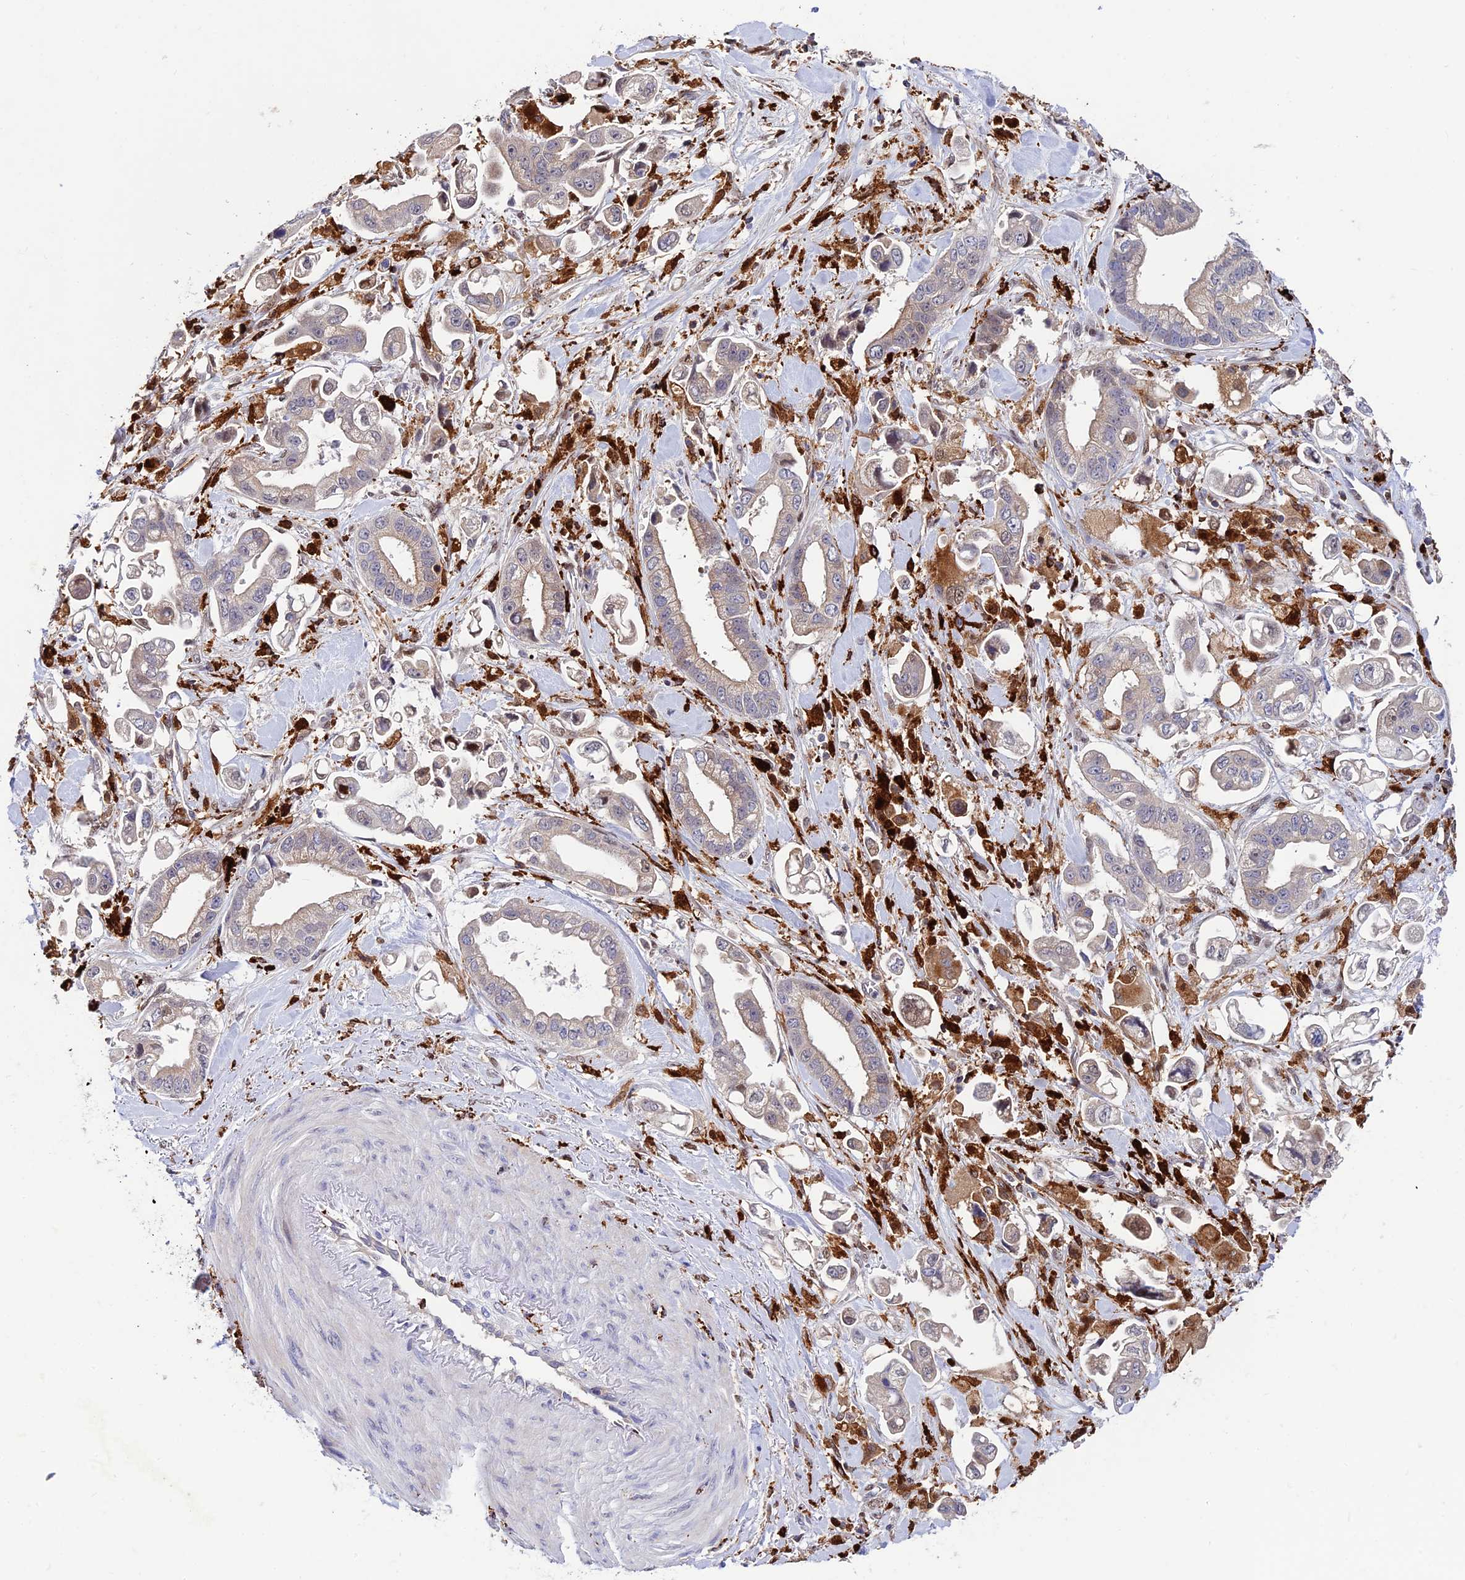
{"staining": {"intensity": "weak", "quantity": "<25%", "location": "cytoplasmic/membranous"}, "tissue": "stomach cancer", "cell_type": "Tumor cells", "image_type": "cancer", "snomed": [{"axis": "morphology", "description": "Adenocarcinoma, NOS"}, {"axis": "topography", "description": "Stomach"}], "caption": "DAB immunohistochemical staining of stomach adenocarcinoma reveals no significant staining in tumor cells. (IHC, brightfield microscopy, high magnification).", "gene": "HIC1", "patient": {"sex": "male", "age": 62}}